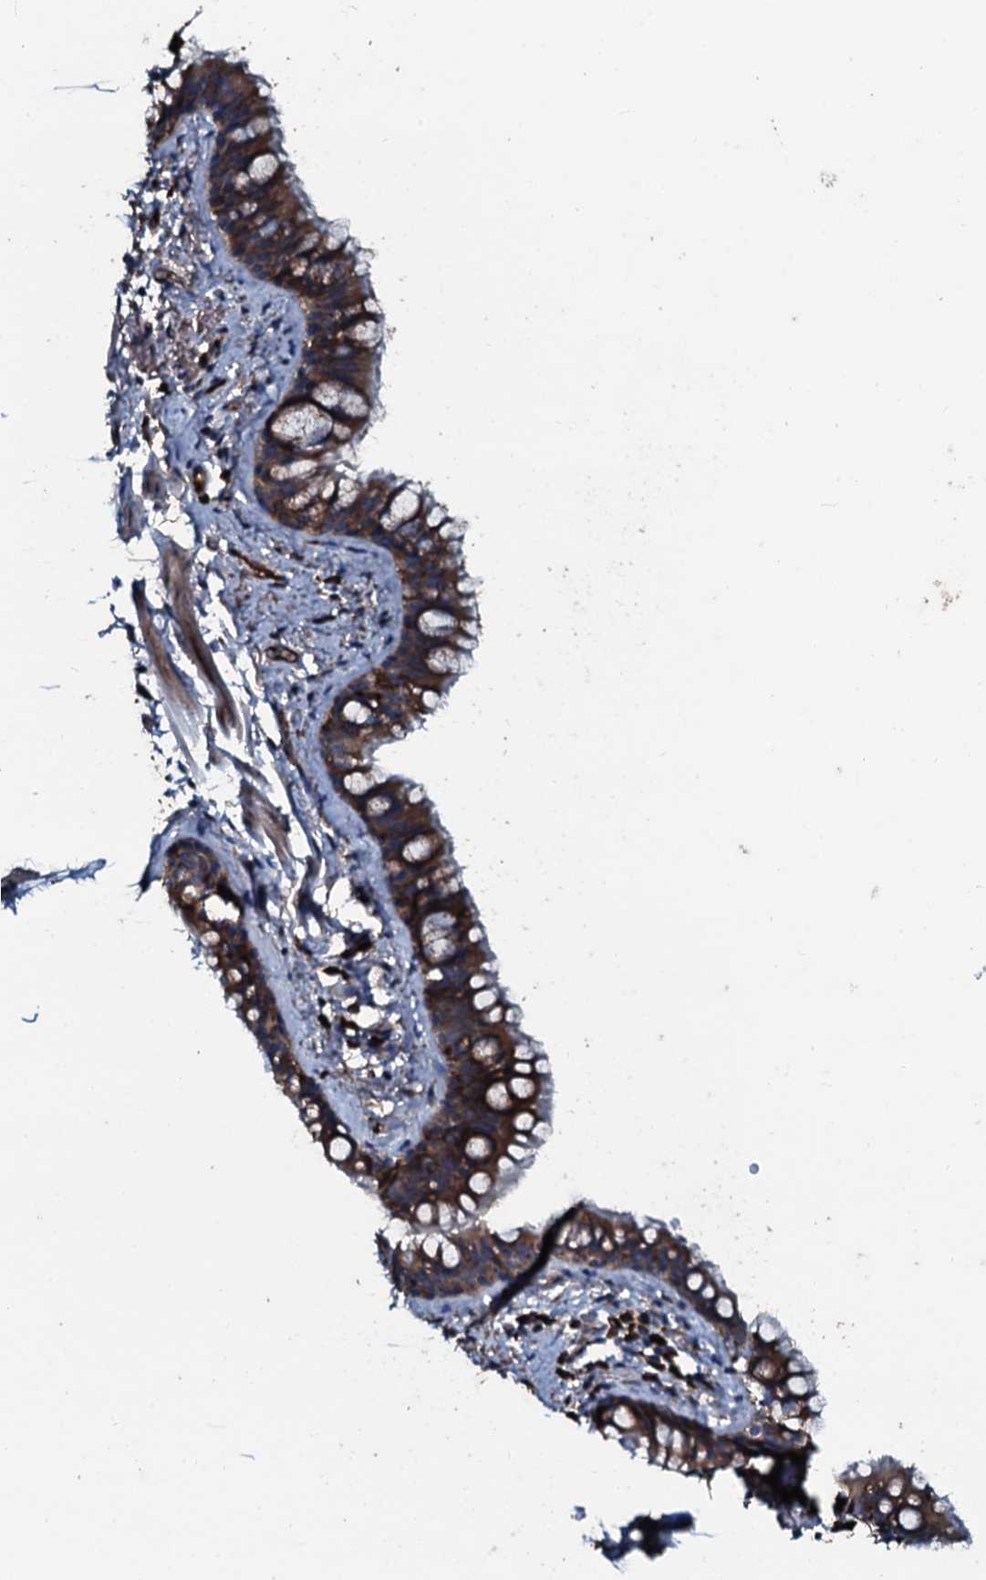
{"staining": {"intensity": "strong", "quantity": ">75%", "location": "cytoplasmic/membranous"}, "tissue": "bronchus", "cell_type": "Respiratory epithelial cells", "image_type": "normal", "snomed": [{"axis": "morphology", "description": "Normal tissue, NOS"}, {"axis": "topography", "description": "Cartilage tissue"}, {"axis": "topography", "description": "Bronchus"}], "caption": "Normal bronchus demonstrates strong cytoplasmic/membranous positivity in approximately >75% of respiratory epithelial cells, visualized by immunohistochemistry. The staining was performed using DAB to visualize the protein expression in brown, while the nuclei were stained in blue with hematoxylin (Magnification: 20x).", "gene": "AARS1", "patient": {"sex": "female", "age": 36}}